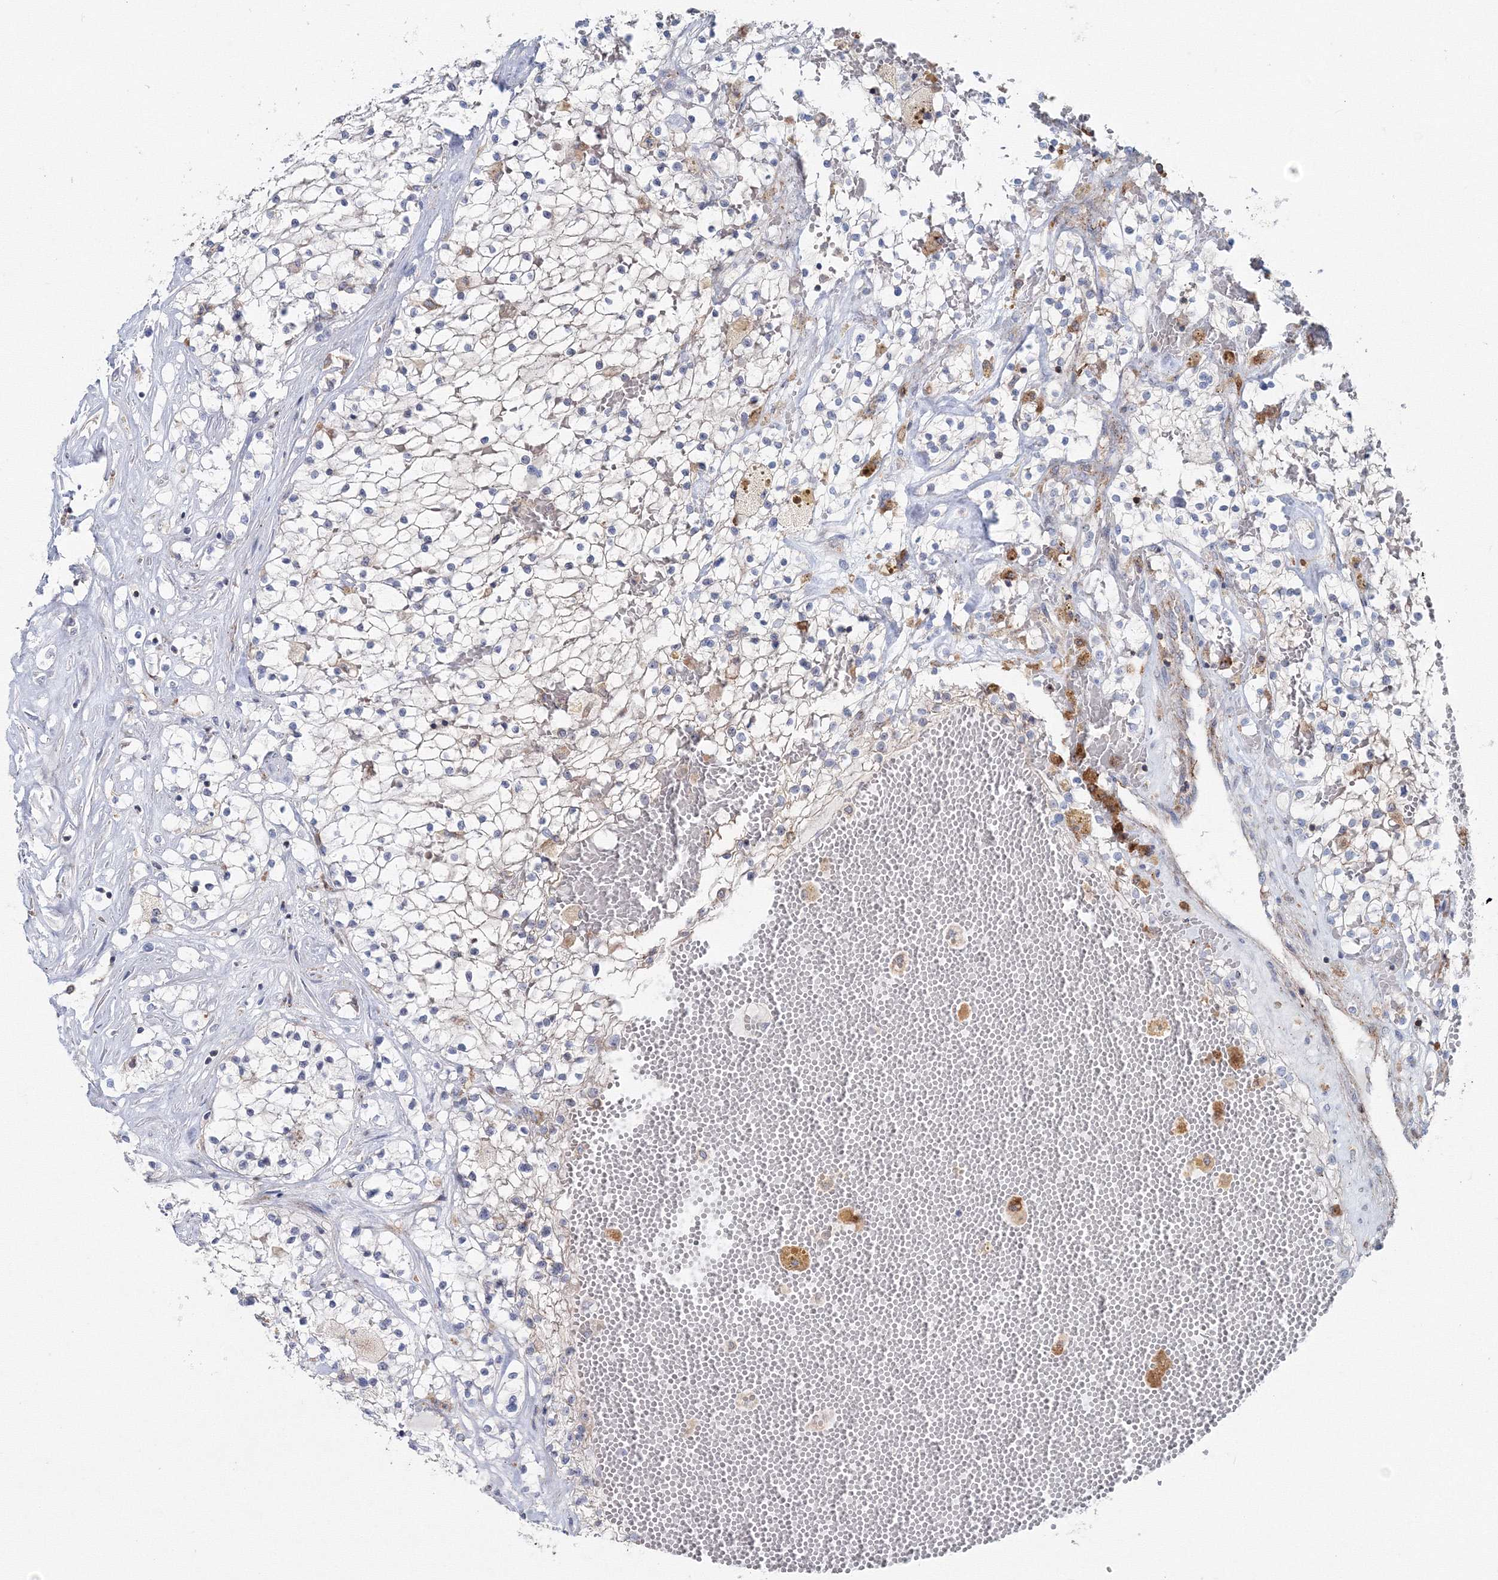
{"staining": {"intensity": "negative", "quantity": "none", "location": "none"}, "tissue": "renal cancer", "cell_type": "Tumor cells", "image_type": "cancer", "snomed": [{"axis": "morphology", "description": "Normal tissue, NOS"}, {"axis": "morphology", "description": "Adenocarcinoma, NOS"}, {"axis": "topography", "description": "Kidney"}], "caption": "DAB immunohistochemical staining of renal adenocarcinoma demonstrates no significant staining in tumor cells. Nuclei are stained in blue.", "gene": "GGA2", "patient": {"sex": "male", "age": 68}}